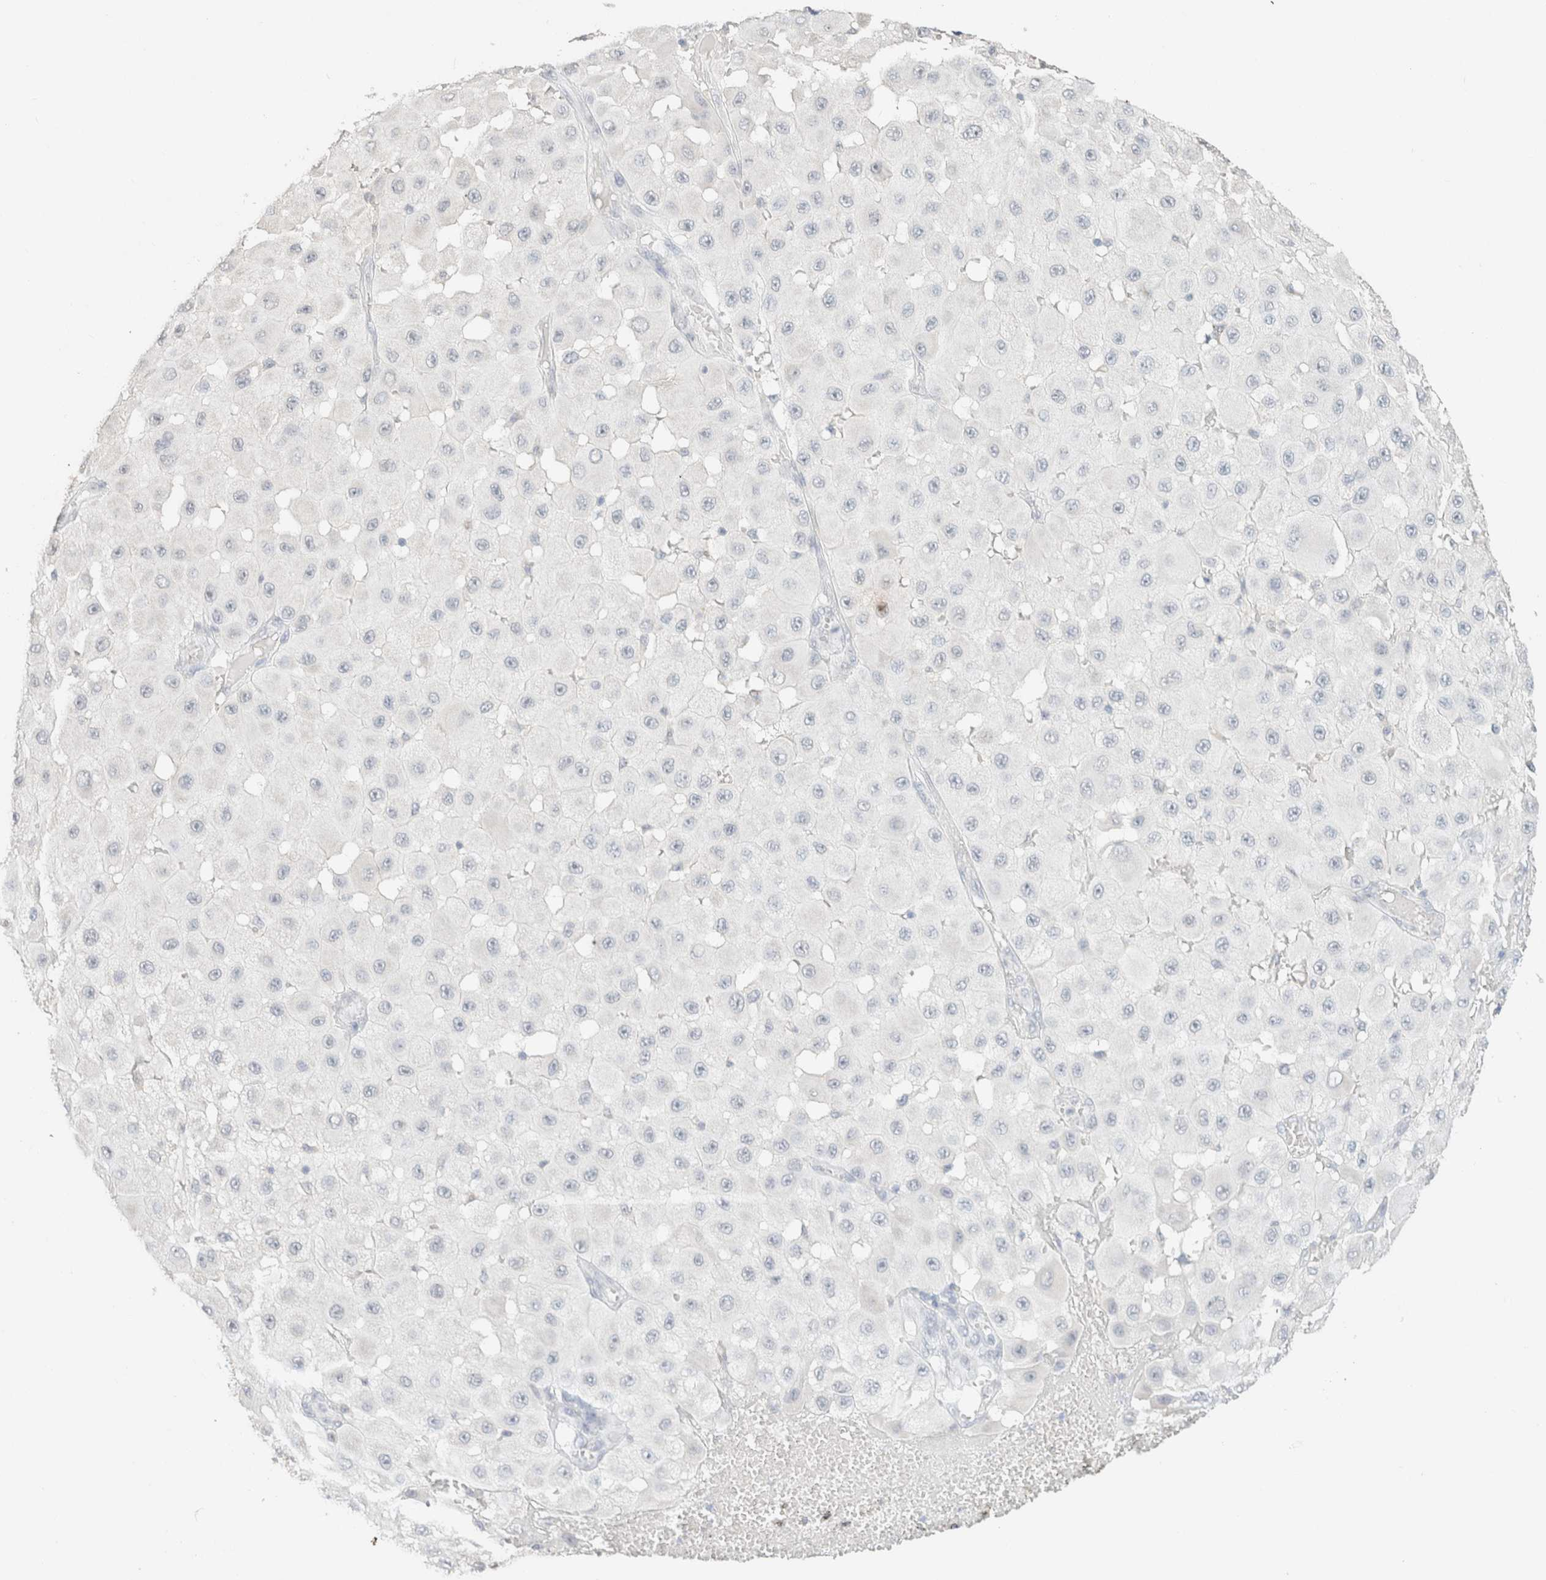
{"staining": {"intensity": "negative", "quantity": "none", "location": "none"}, "tissue": "melanoma", "cell_type": "Tumor cells", "image_type": "cancer", "snomed": [{"axis": "morphology", "description": "Malignant melanoma, NOS"}, {"axis": "topography", "description": "Skin"}], "caption": "IHC histopathology image of neoplastic tissue: malignant melanoma stained with DAB exhibits no significant protein expression in tumor cells. The staining is performed using DAB (3,3'-diaminobenzidine) brown chromogen with nuclei counter-stained in using hematoxylin.", "gene": "CPA1", "patient": {"sex": "female", "age": 81}}